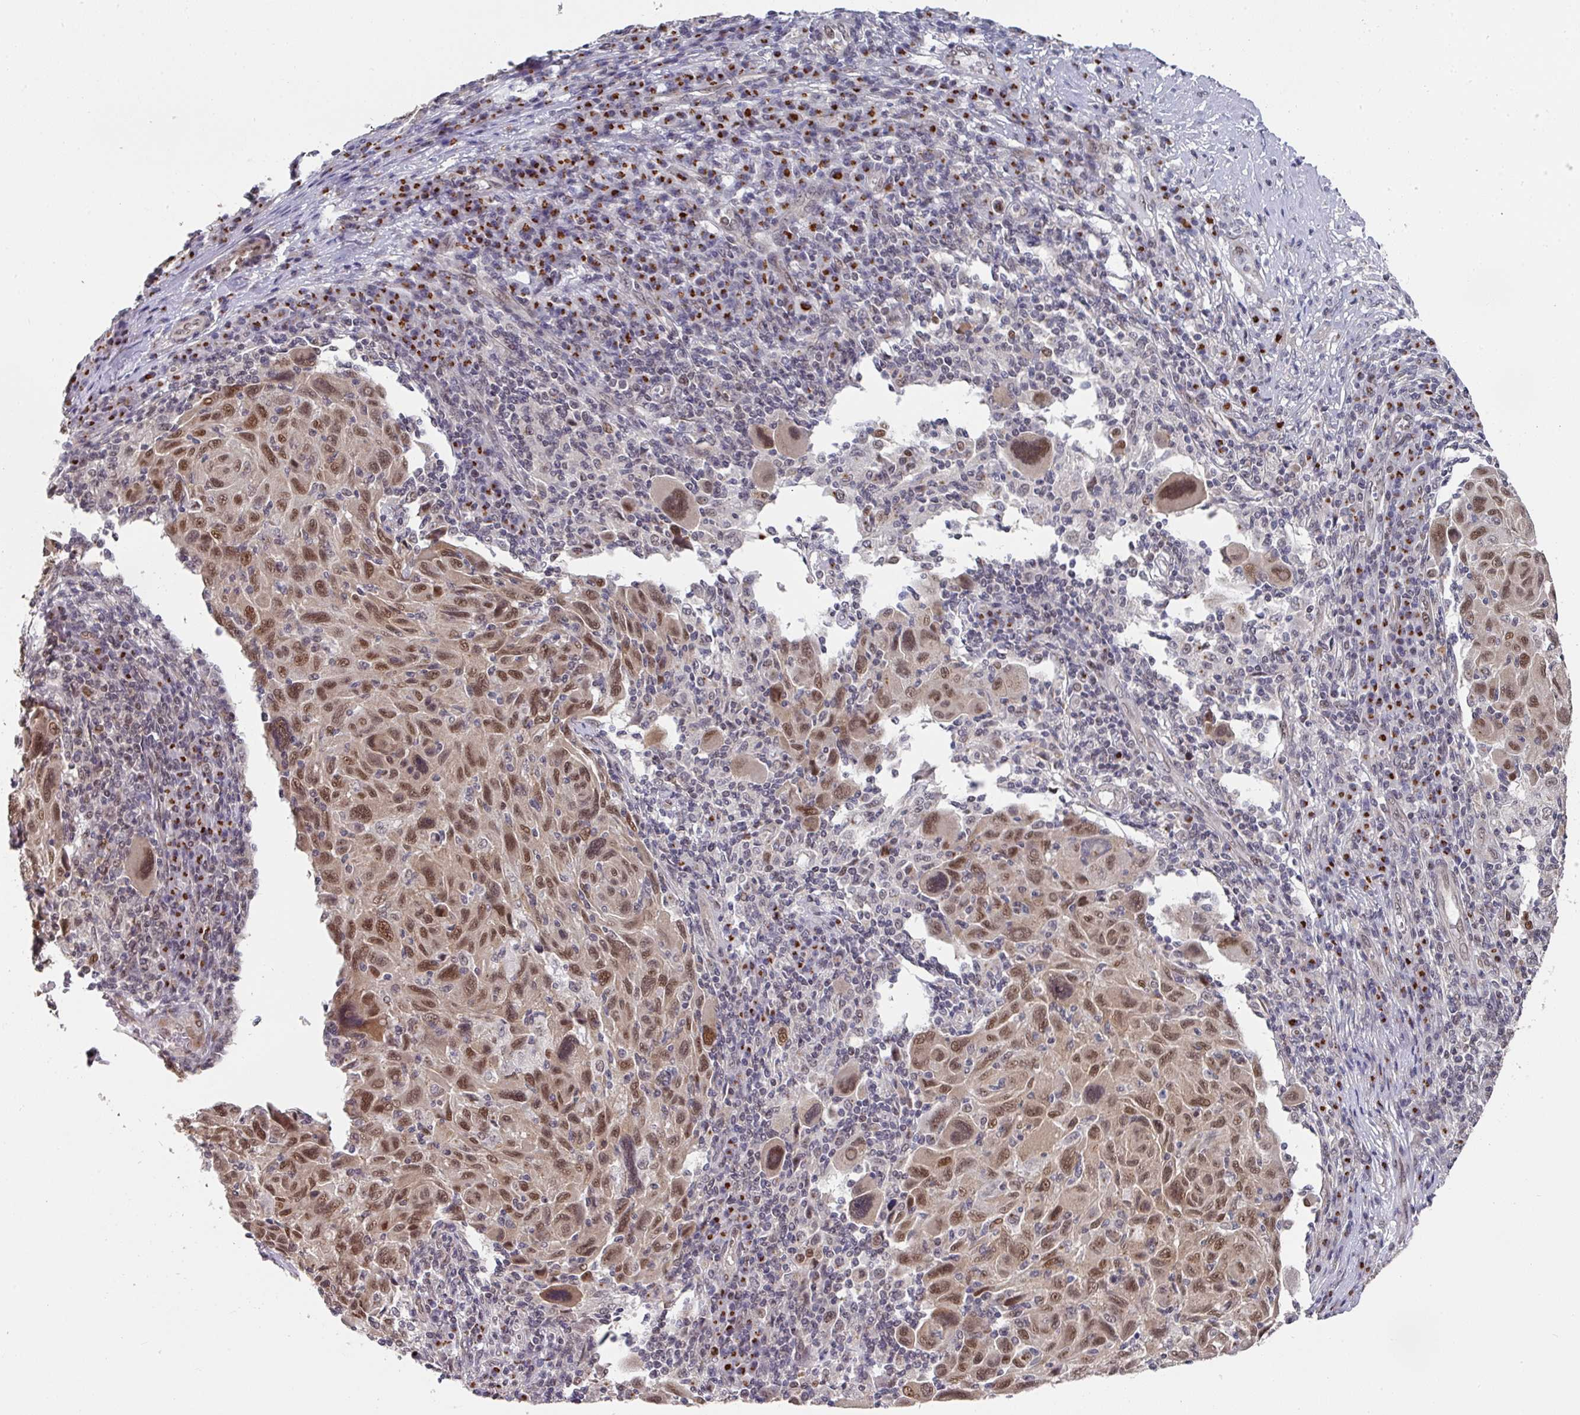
{"staining": {"intensity": "moderate", "quantity": ">75%", "location": "nuclear"}, "tissue": "melanoma", "cell_type": "Tumor cells", "image_type": "cancer", "snomed": [{"axis": "morphology", "description": "Malignant melanoma, NOS"}, {"axis": "topography", "description": "Skin"}], "caption": "Moderate nuclear protein positivity is identified in approximately >75% of tumor cells in melanoma.", "gene": "C18orf25", "patient": {"sex": "male", "age": 53}}